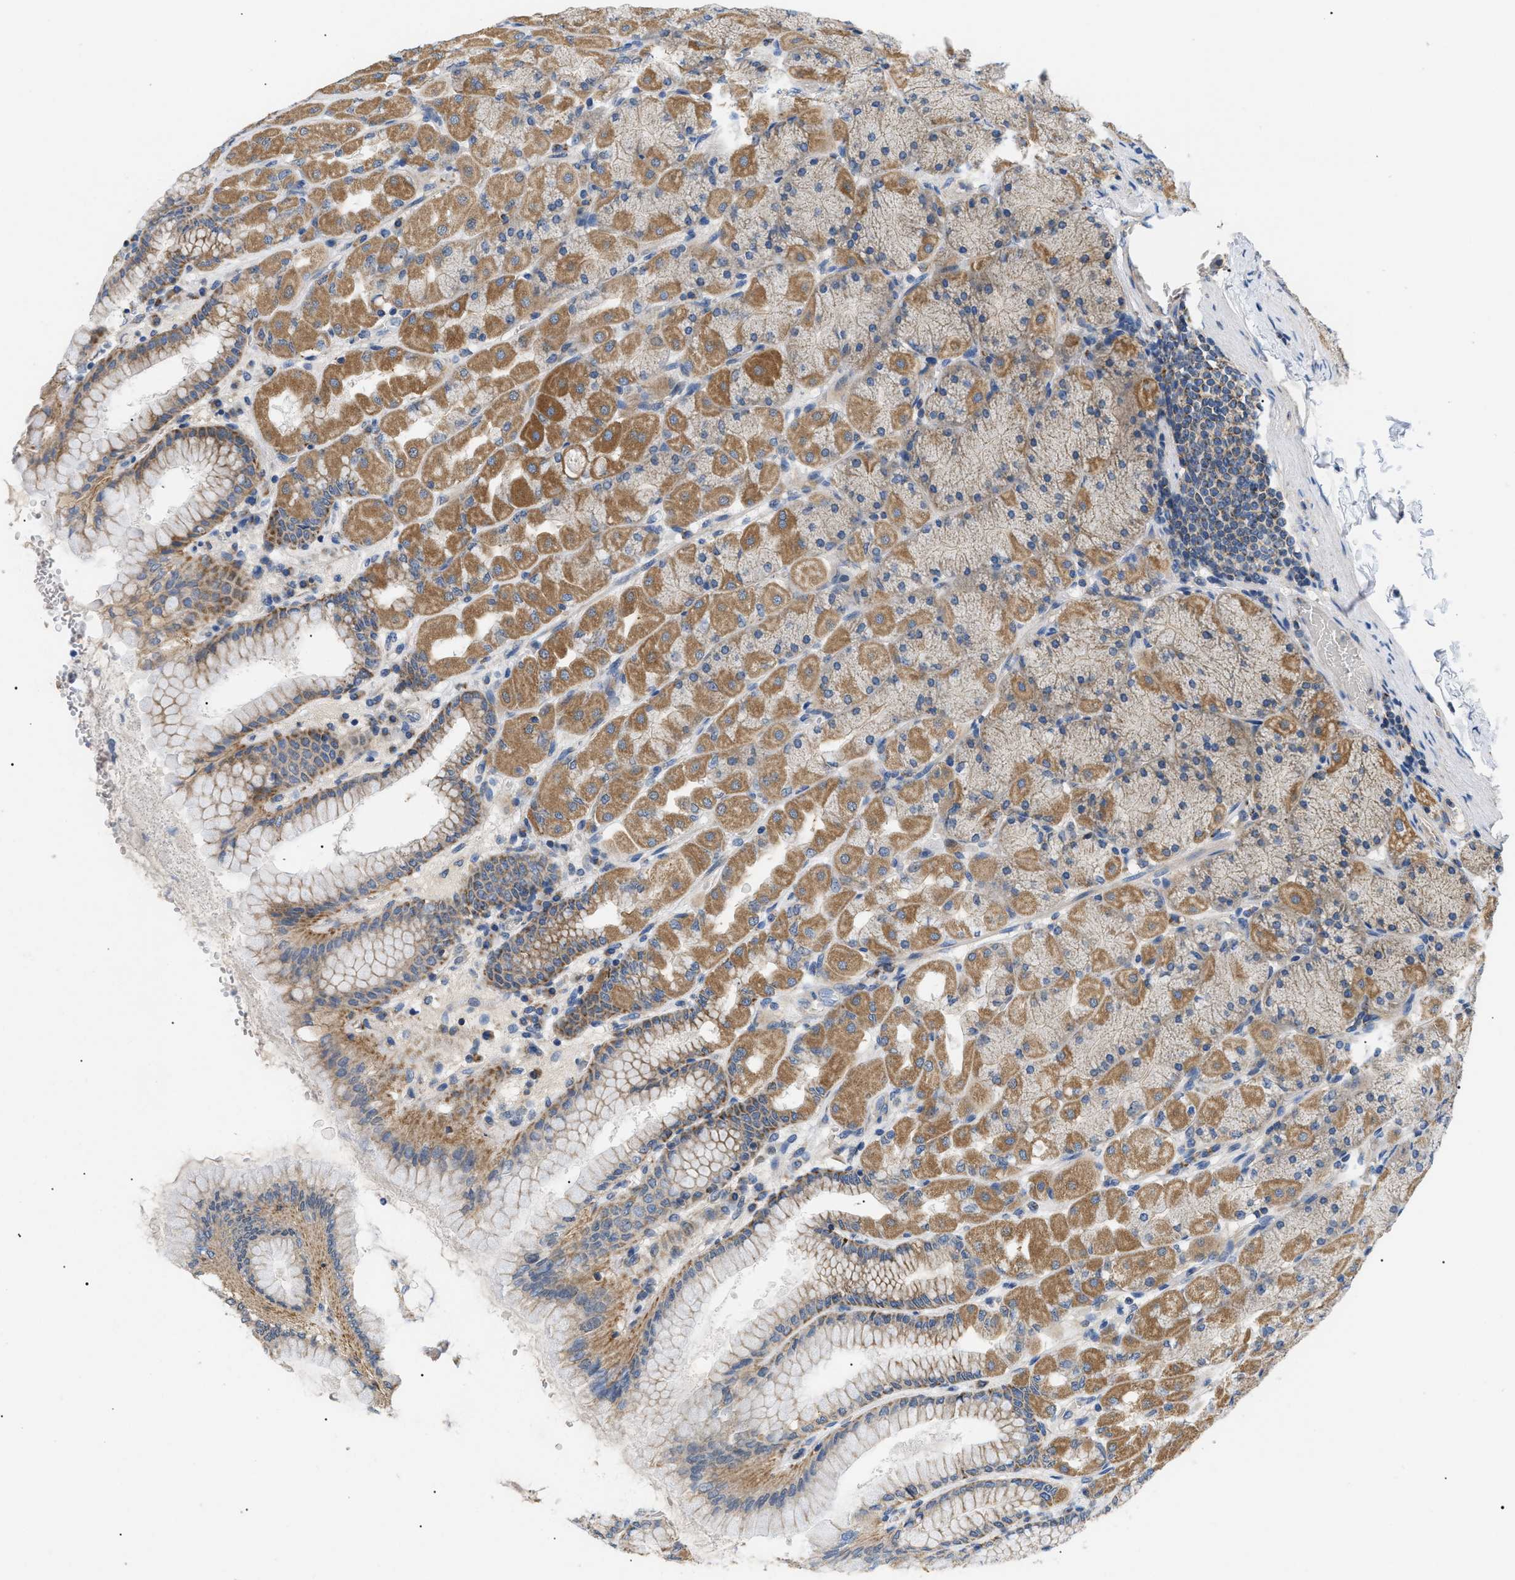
{"staining": {"intensity": "moderate", "quantity": ">75%", "location": "cytoplasmic/membranous"}, "tissue": "stomach", "cell_type": "Glandular cells", "image_type": "normal", "snomed": [{"axis": "morphology", "description": "Normal tissue, NOS"}, {"axis": "topography", "description": "Stomach, upper"}], "caption": "There is medium levels of moderate cytoplasmic/membranous expression in glandular cells of benign stomach, as demonstrated by immunohistochemical staining (brown color).", "gene": "TOMM6", "patient": {"sex": "female", "age": 56}}